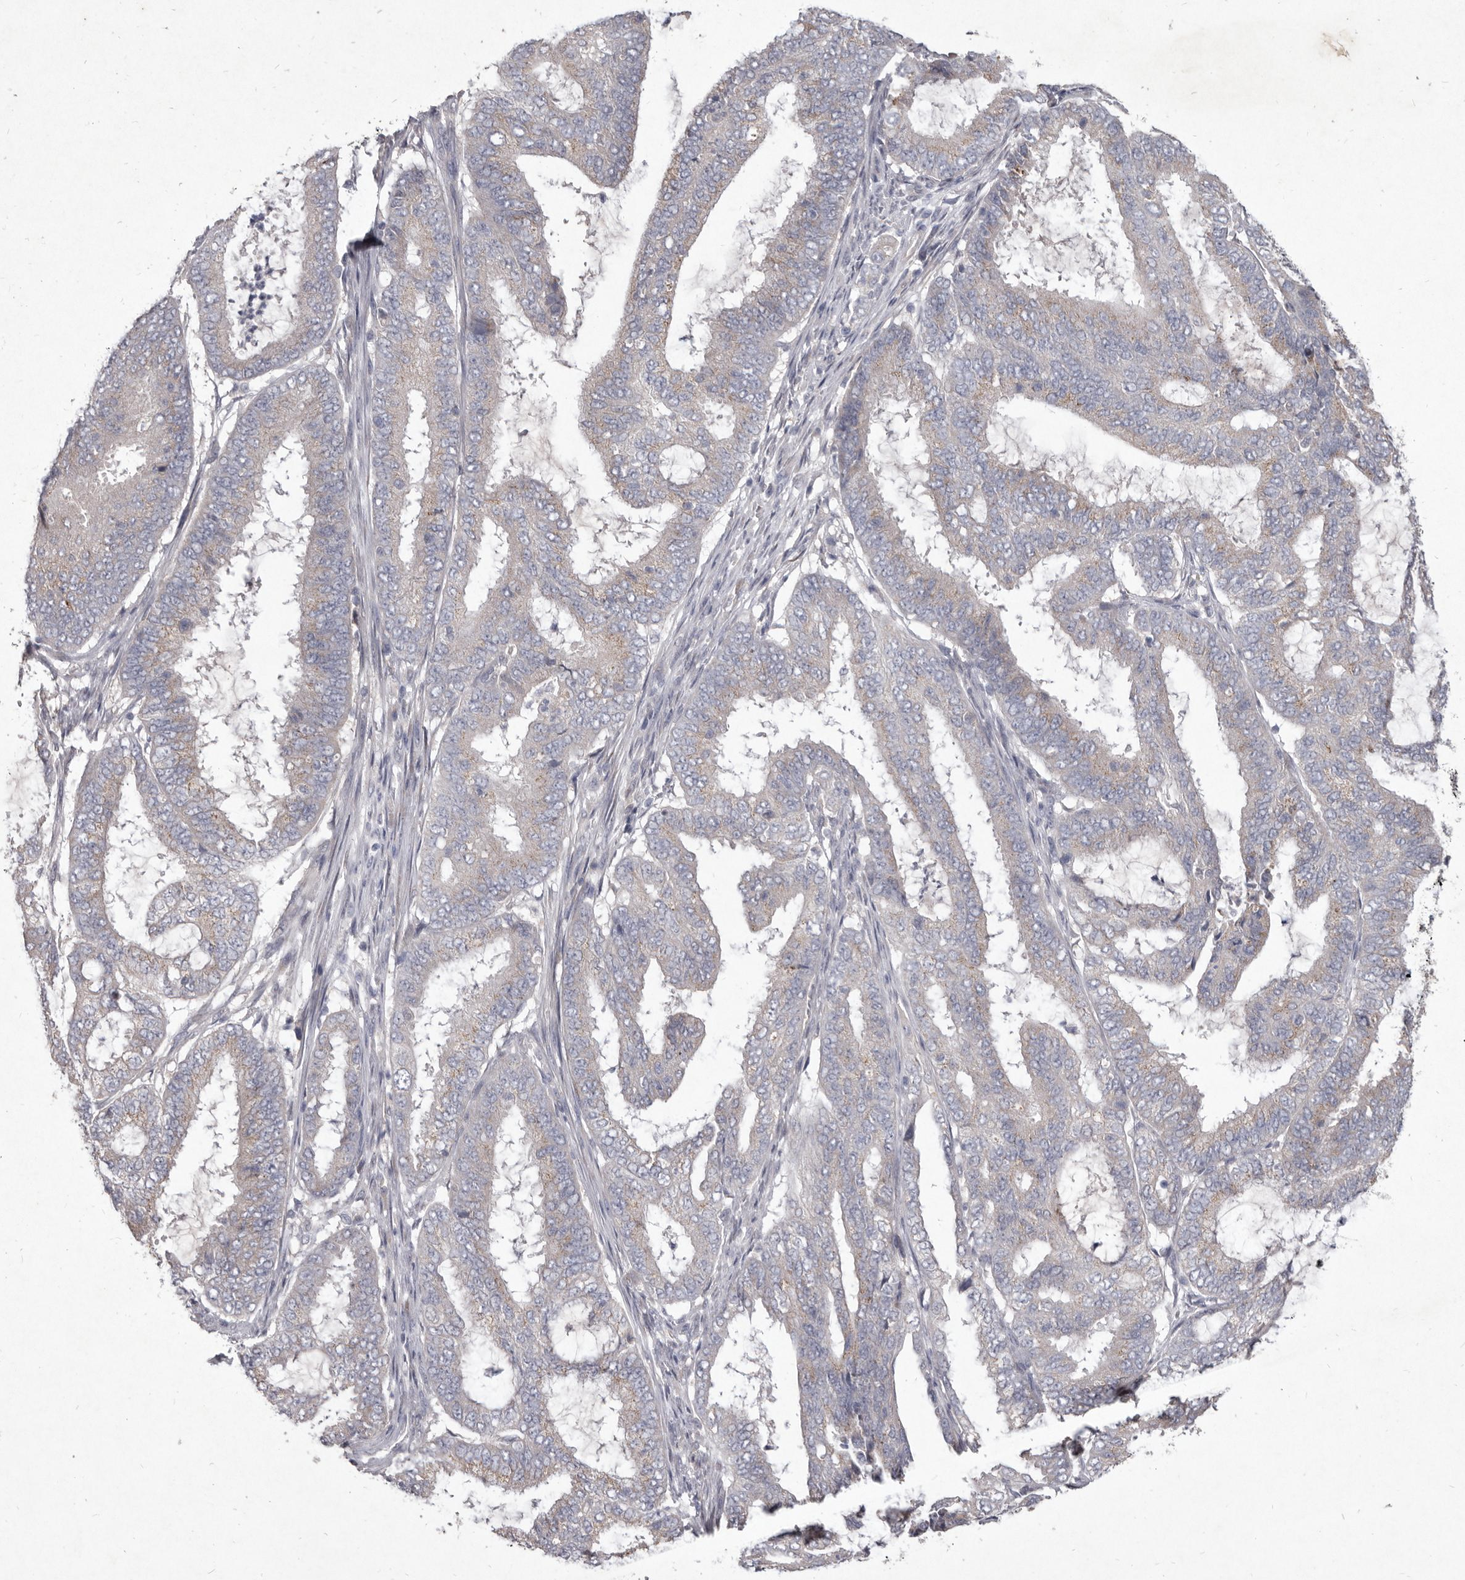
{"staining": {"intensity": "weak", "quantity": "<25%", "location": "cytoplasmic/membranous"}, "tissue": "endometrial cancer", "cell_type": "Tumor cells", "image_type": "cancer", "snomed": [{"axis": "morphology", "description": "Adenocarcinoma, NOS"}, {"axis": "topography", "description": "Endometrium"}], "caption": "Tumor cells show no significant expression in endometrial cancer (adenocarcinoma).", "gene": "P2RX6", "patient": {"sex": "female", "age": 51}}